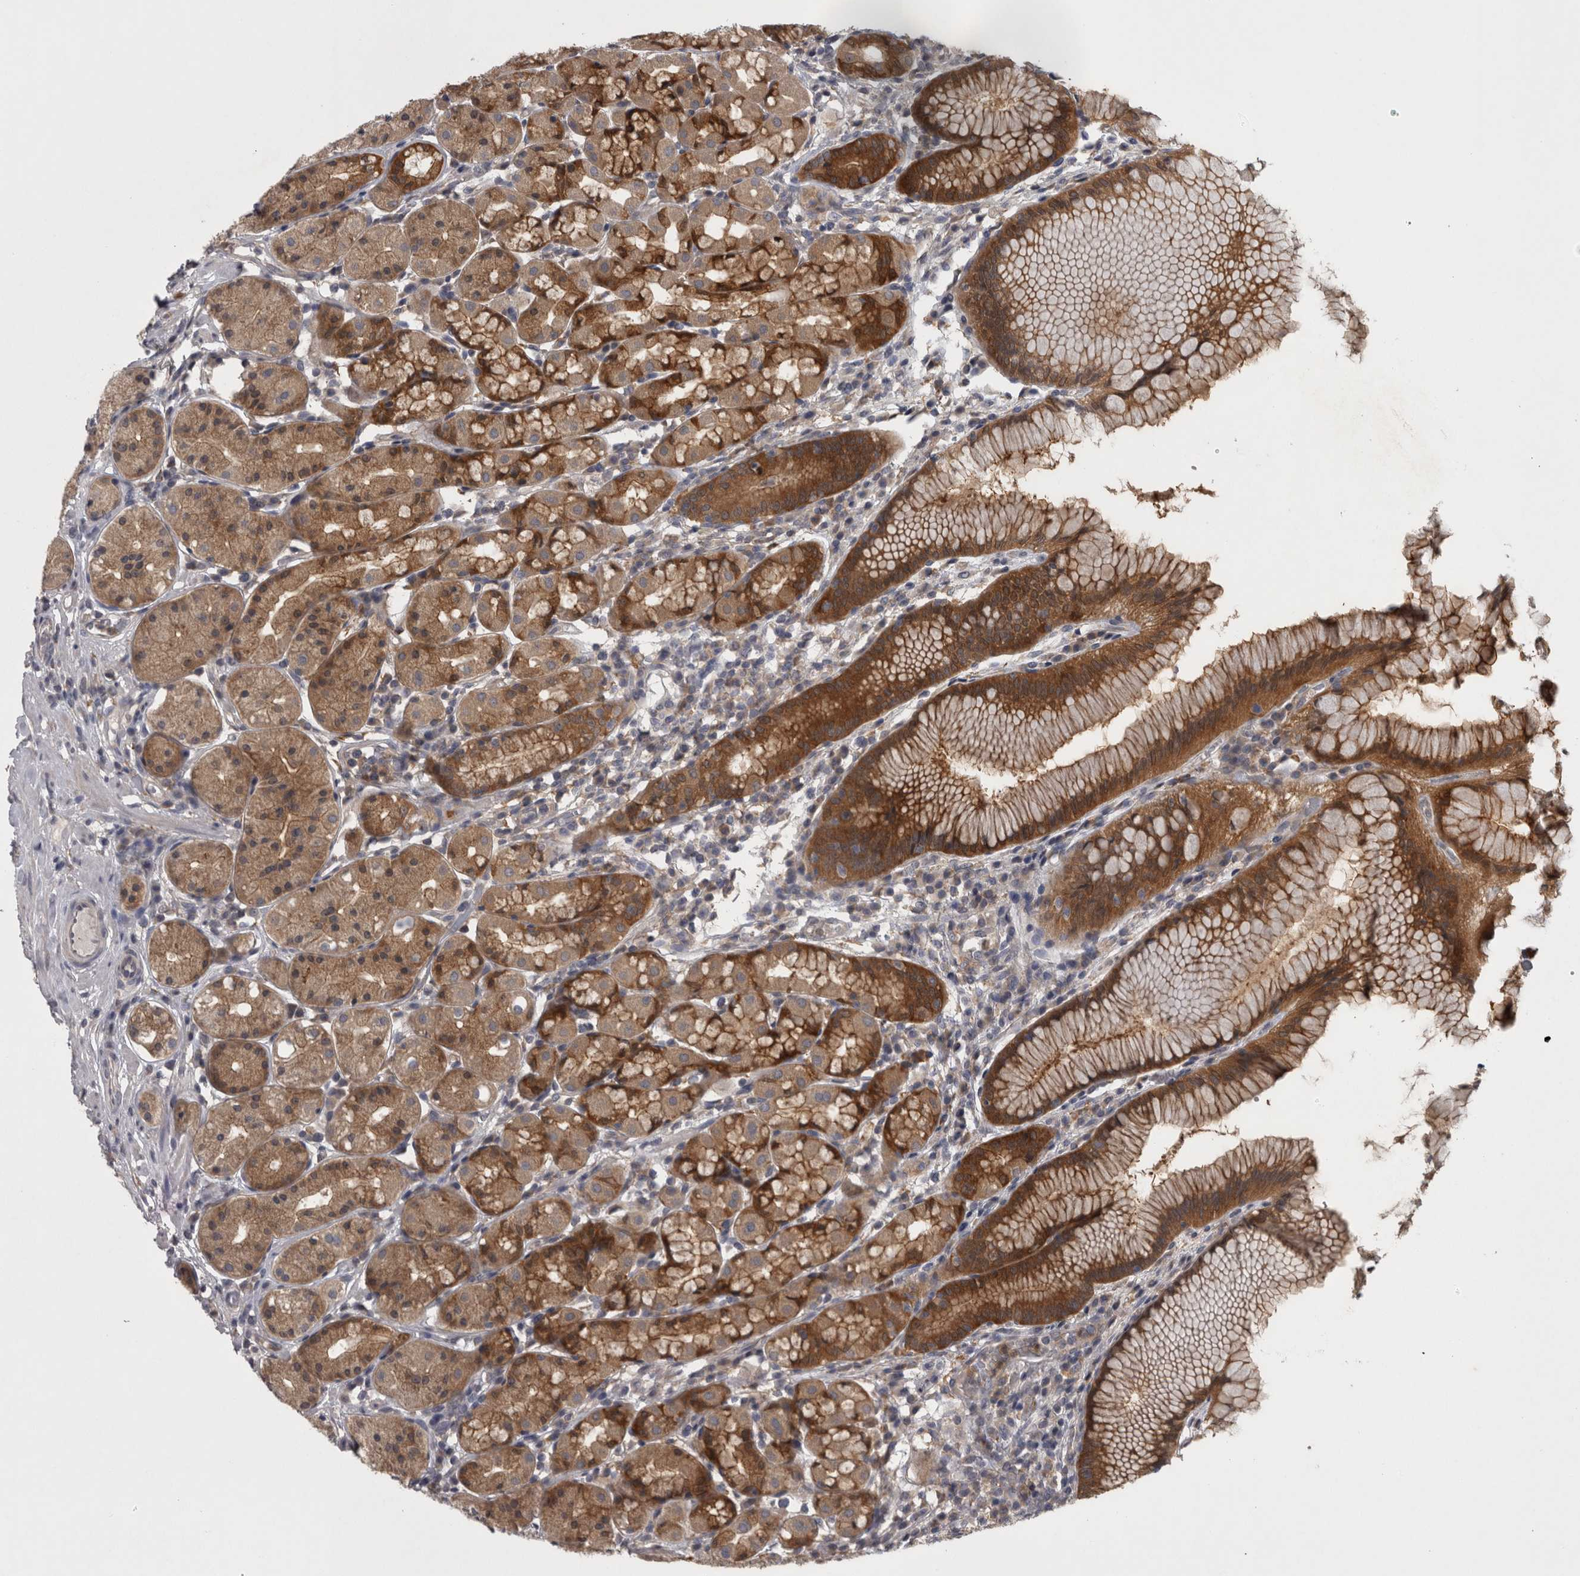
{"staining": {"intensity": "strong", "quantity": ">75%", "location": "cytoplasmic/membranous"}, "tissue": "stomach", "cell_type": "Glandular cells", "image_type": "normal", "snomed": [{"axis": "morphology", "description": "Normal tissue, NOS"}, {"axis": "topography", "description": "Stomach, lower"}], "caption": "This micrograph displays immunohistochemistry staining of benign stomach, with high strong cytoplasmic/membranous positivity in about >75% of glandular cells.", "gene": "PRKCI", "patient": {"sex": "female", "age": 56}}